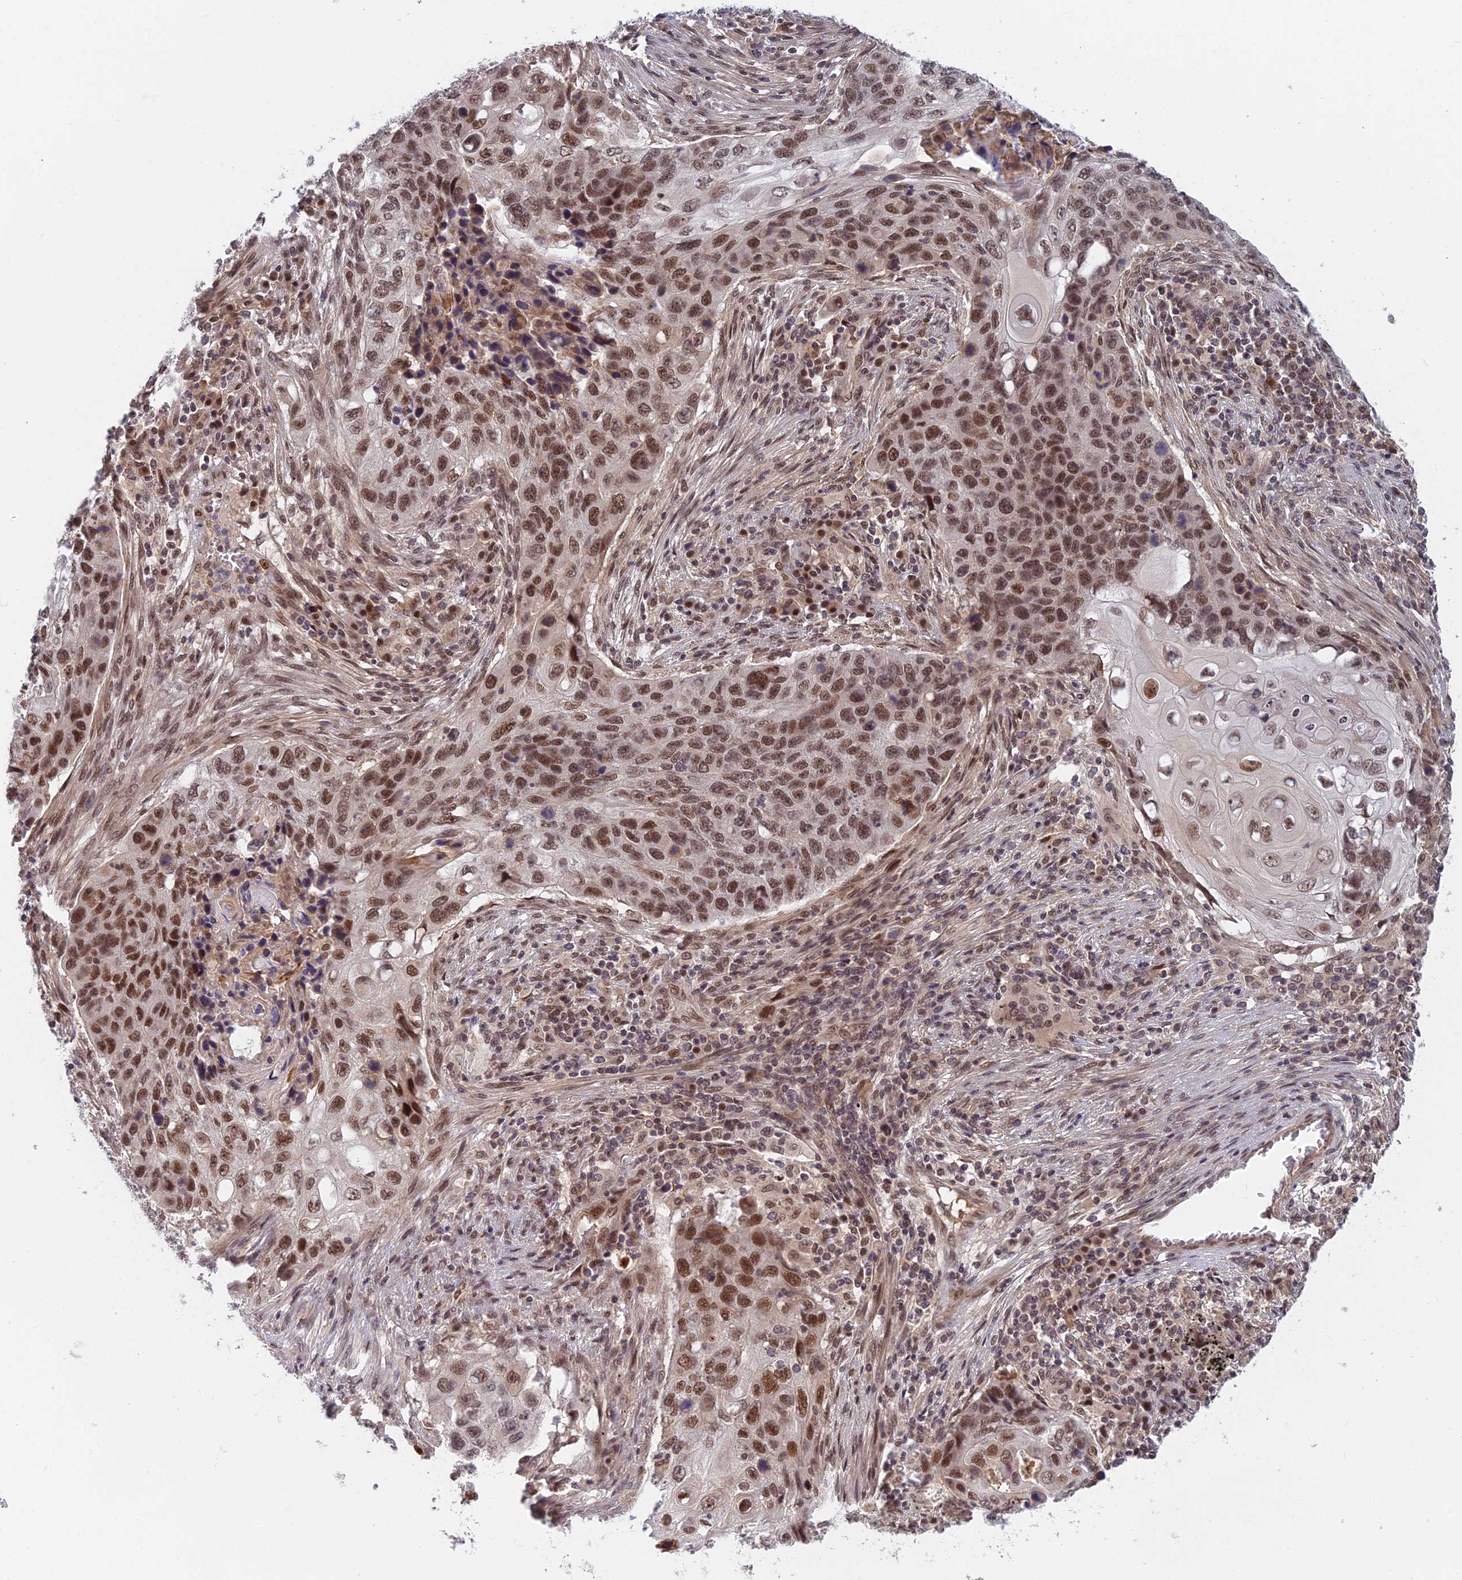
{"staining": {"intensity": "moderate", "quantity": ">75%", "location": "nuclear"}, "tissue": "lung cancer", "cell_type": "Tumor cells", "image_type": "cancer", "snomed": [{"axis": "morphology", "description": "Squamous cell carcinoma, NOS"}, {"axis": "topography", "description": "Lung"}], "caption": "IHC of lung cancer reveals medium levels of moderate nuclear positivity in approximately >75% of tumor cells.", "gene": "TCEA2", "patient": {"sex": "female", "age": 63}}